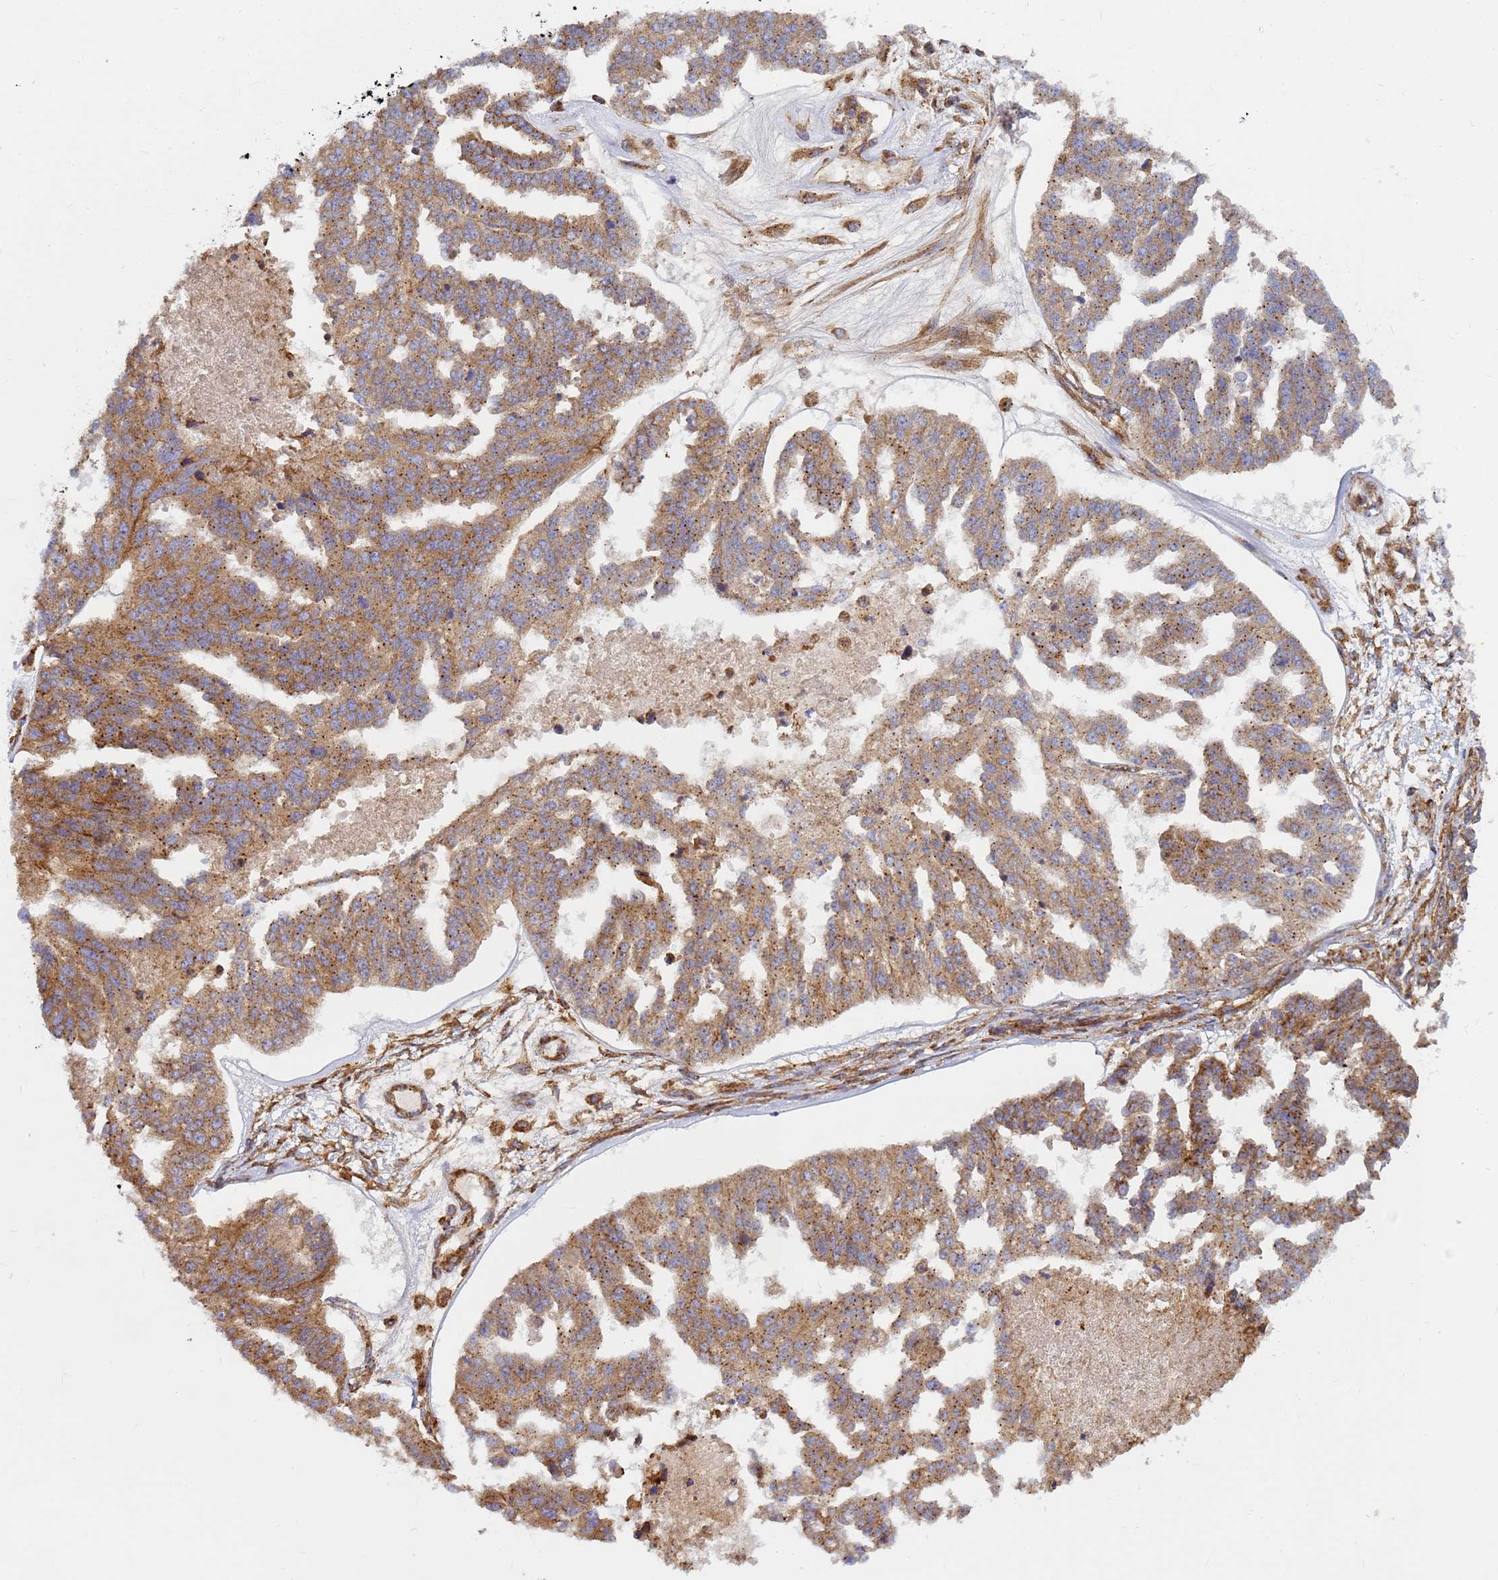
{"staining": {"intensity": "moderate", "quantity": ">75%", "location": "cytoplasmic/membranous"}, "tissue": "ovarian cancer", "cell_type": "Tumor cells", "image_type": "cancer", "snomed": [{"axis": "morphology", "description": "Cystadenocarcinoma, serous, NOS"}, {"axis": "topography", "description": "Ovary"}], "caption": "Serous cystadenocarcinoma (ovarian) stained with DAB immunohistochemistry reveals medium levels of moderate cytoplasmic/membranous positivity in about >75% of tumor cells.", "gene": "C2CD5", "patient": {"sex": "female", "age": 58}}